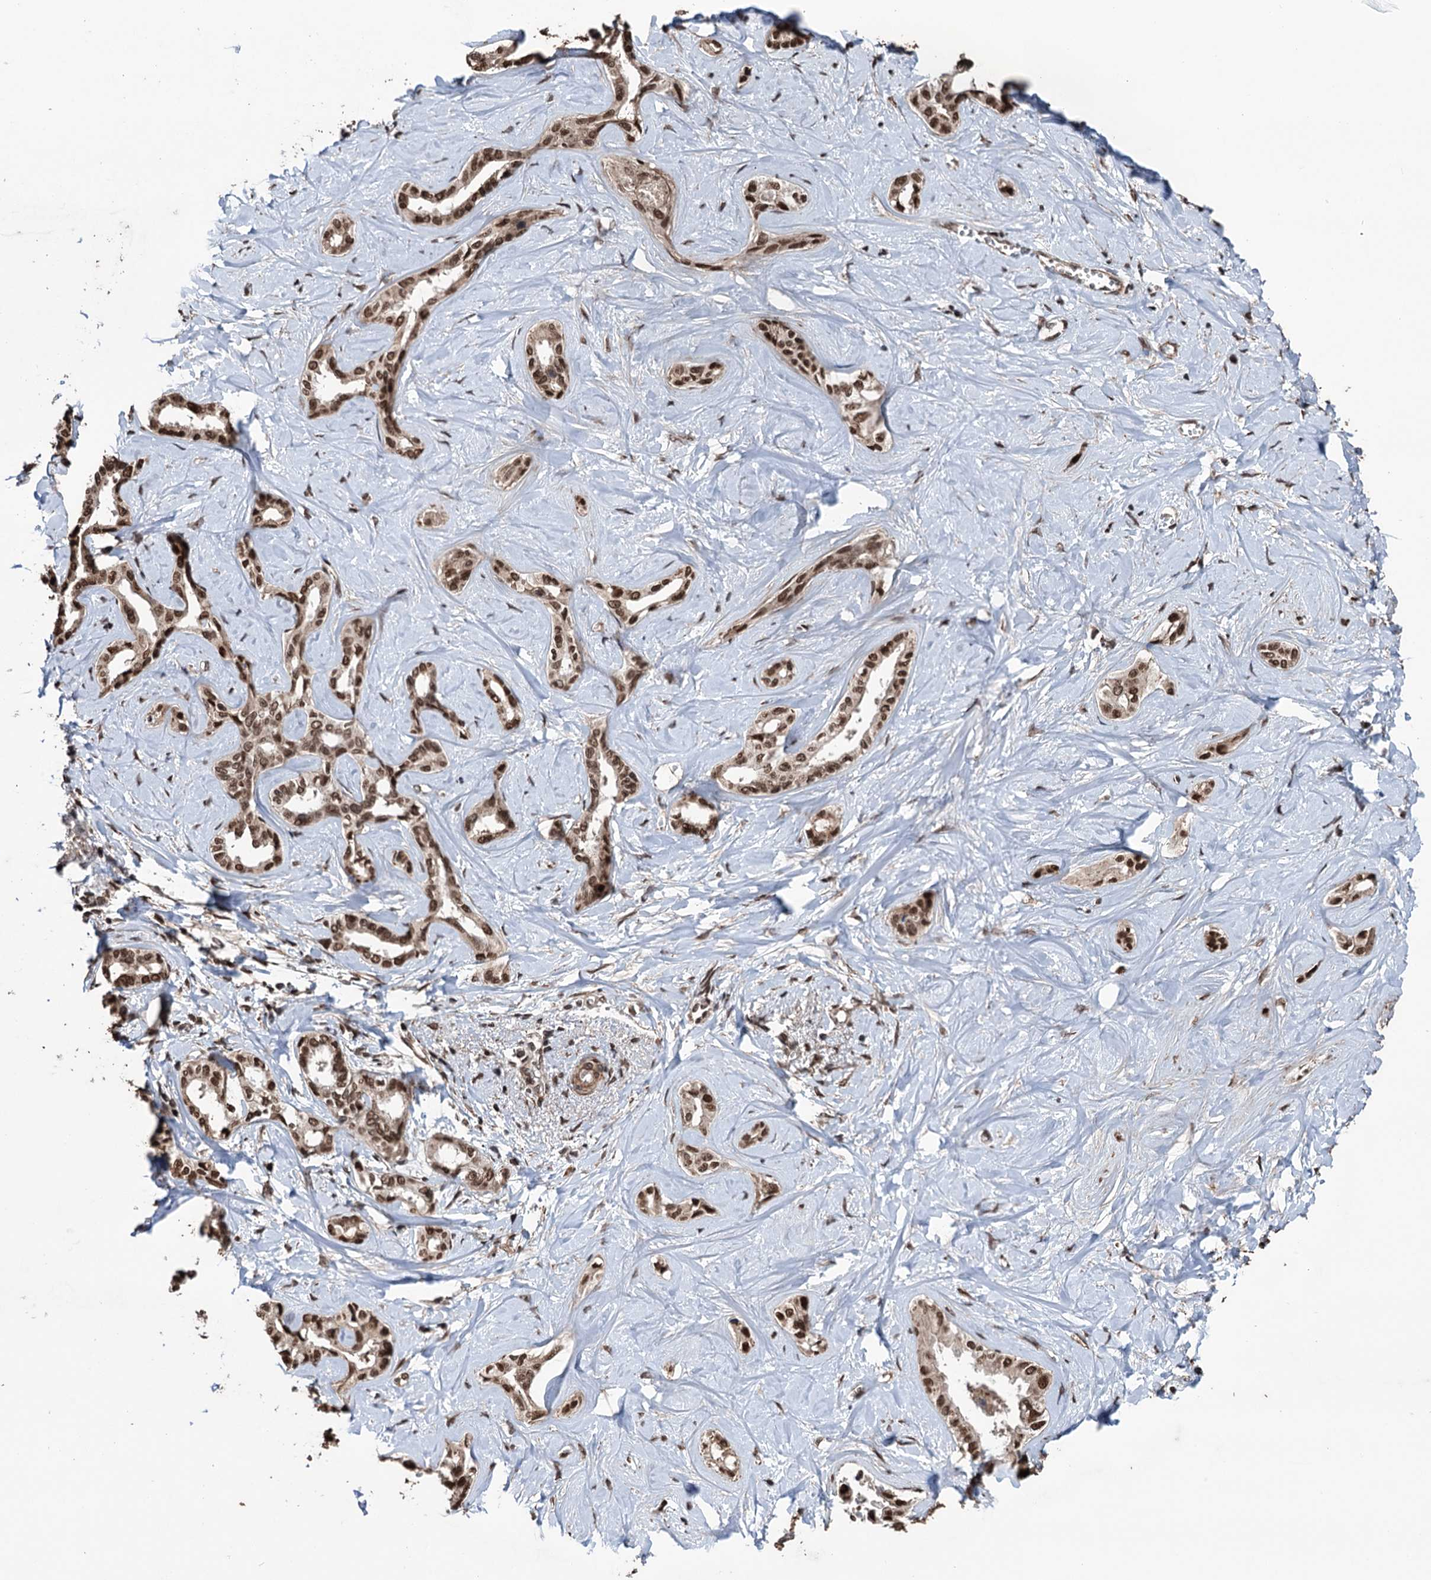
{"staining": {"intensity": "moderate", "quantity": ">75%", "location": "nuclear"}, "tissue": "liver cancer", "cell_type": "Tumor cells", "image_type": "cancer", "snomed": [{"axis": "morphology", "description": "Cholangiocarcinoma"}, {"axis": "topography", "description": "Liver"}], "caption": "Liver cancer stained with DAB IHC demonstrates medium levels of moderate nuclear staining in about >75% of tumor cells. (brown staining indicates protein expression, while blue staining denotes nuclei).", "gene": "EYA4", "patient": {"sex": "female", "age": 77}}